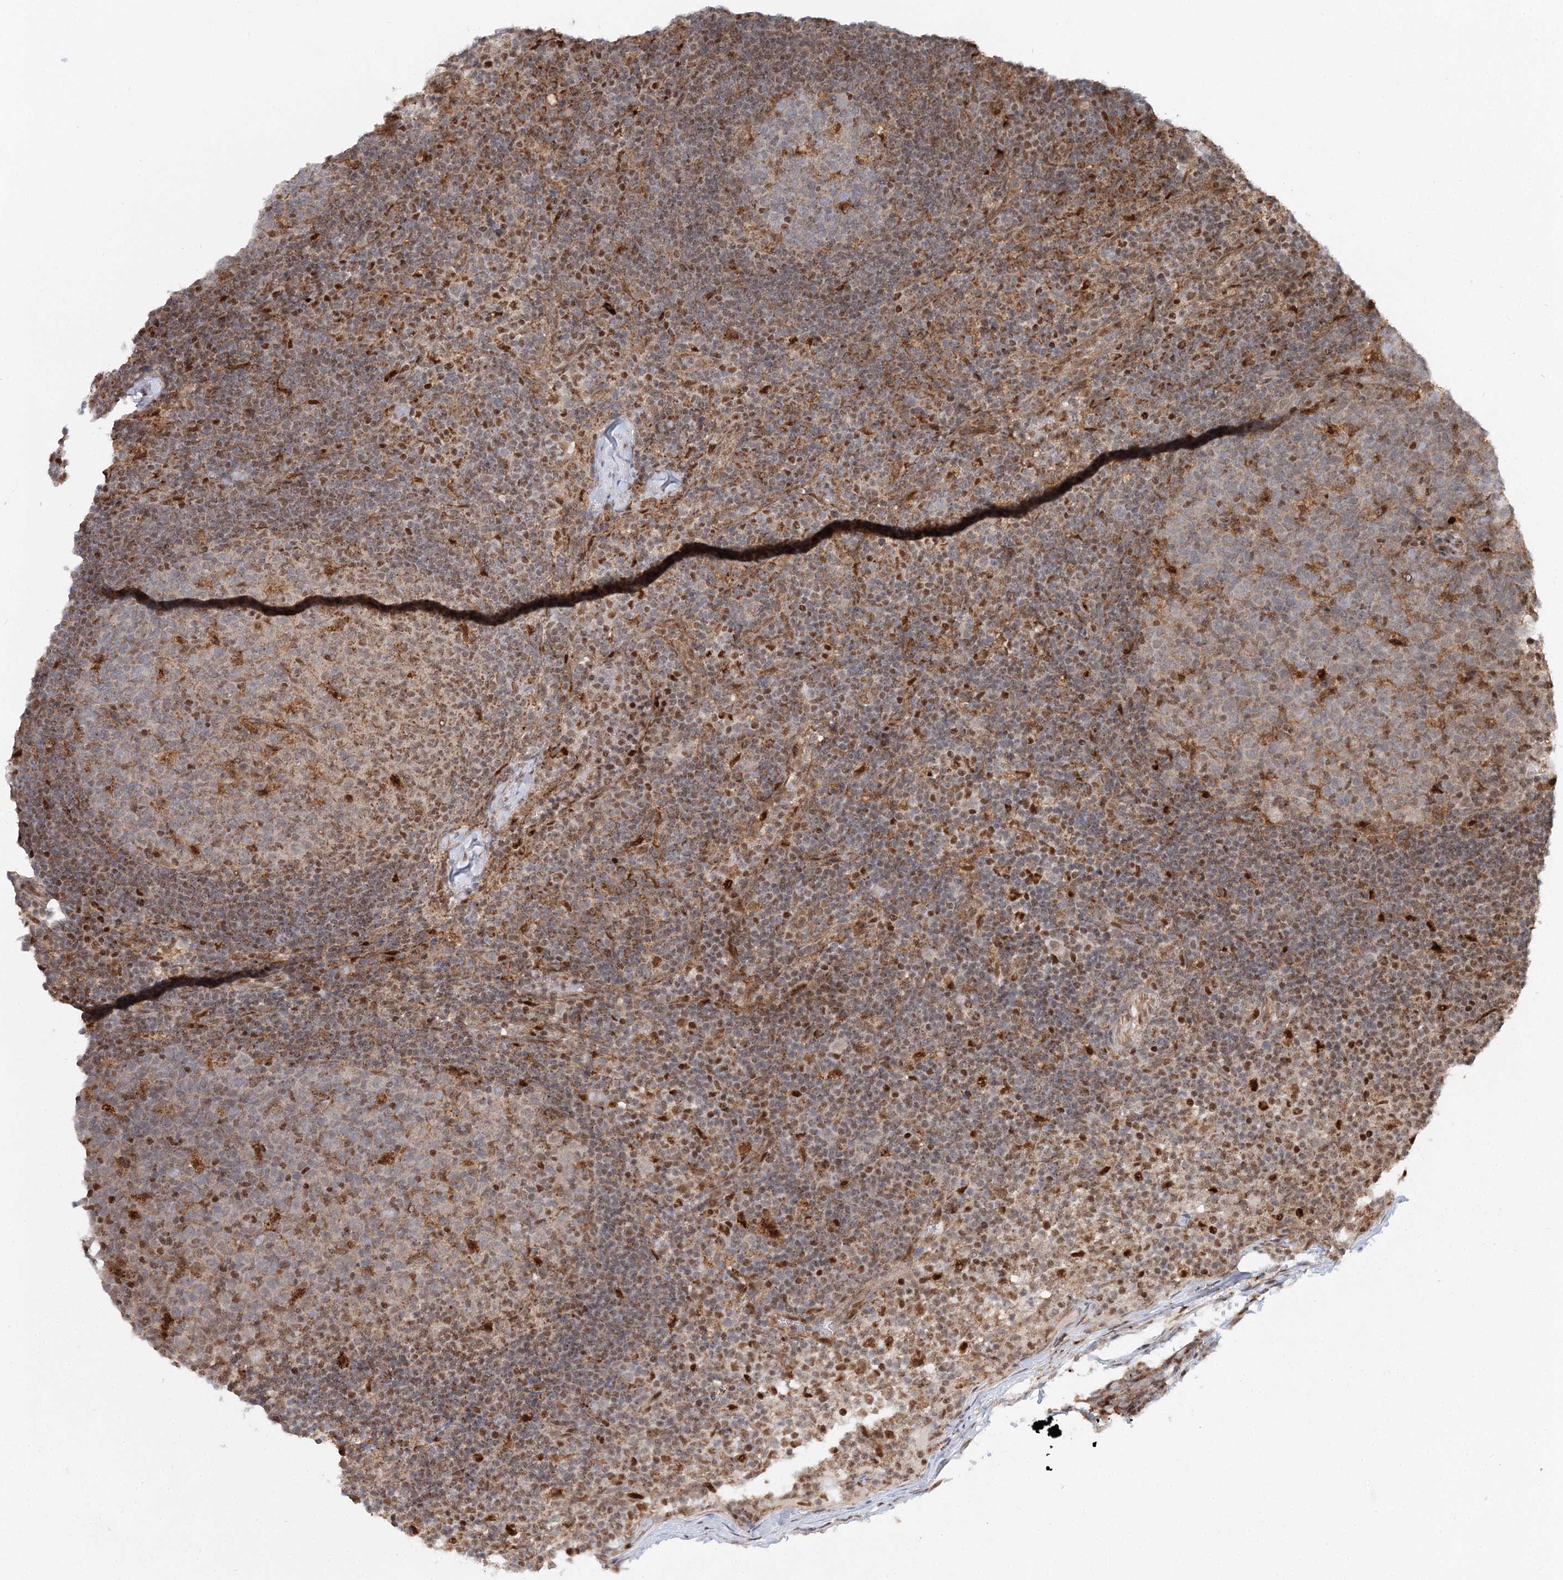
{"staining": {"intensity": "moderate", "quantity": "<25%", "location": "cytoplasmic/membranous,nuclear"}, "tissue": "lymph node", "cell_type": "Germinal center cells", "image_type": "normal", "snomed": [{"axis": "morphology", "description": "Normal tissue, NOS"}, {"axis": "morphology", "description": "Inflammation, NOS"}, {"axis": "topography", "description": "Lymph node"}], "caption": "Brown immunohistochemical staining in normal human lymph node displays moderate cytoplasmic/membranous,nuclear staining in about <25% of germinal center cells.", "gene": "RAB11FIP2", "patient": {"sex": "male", "age": 55}}